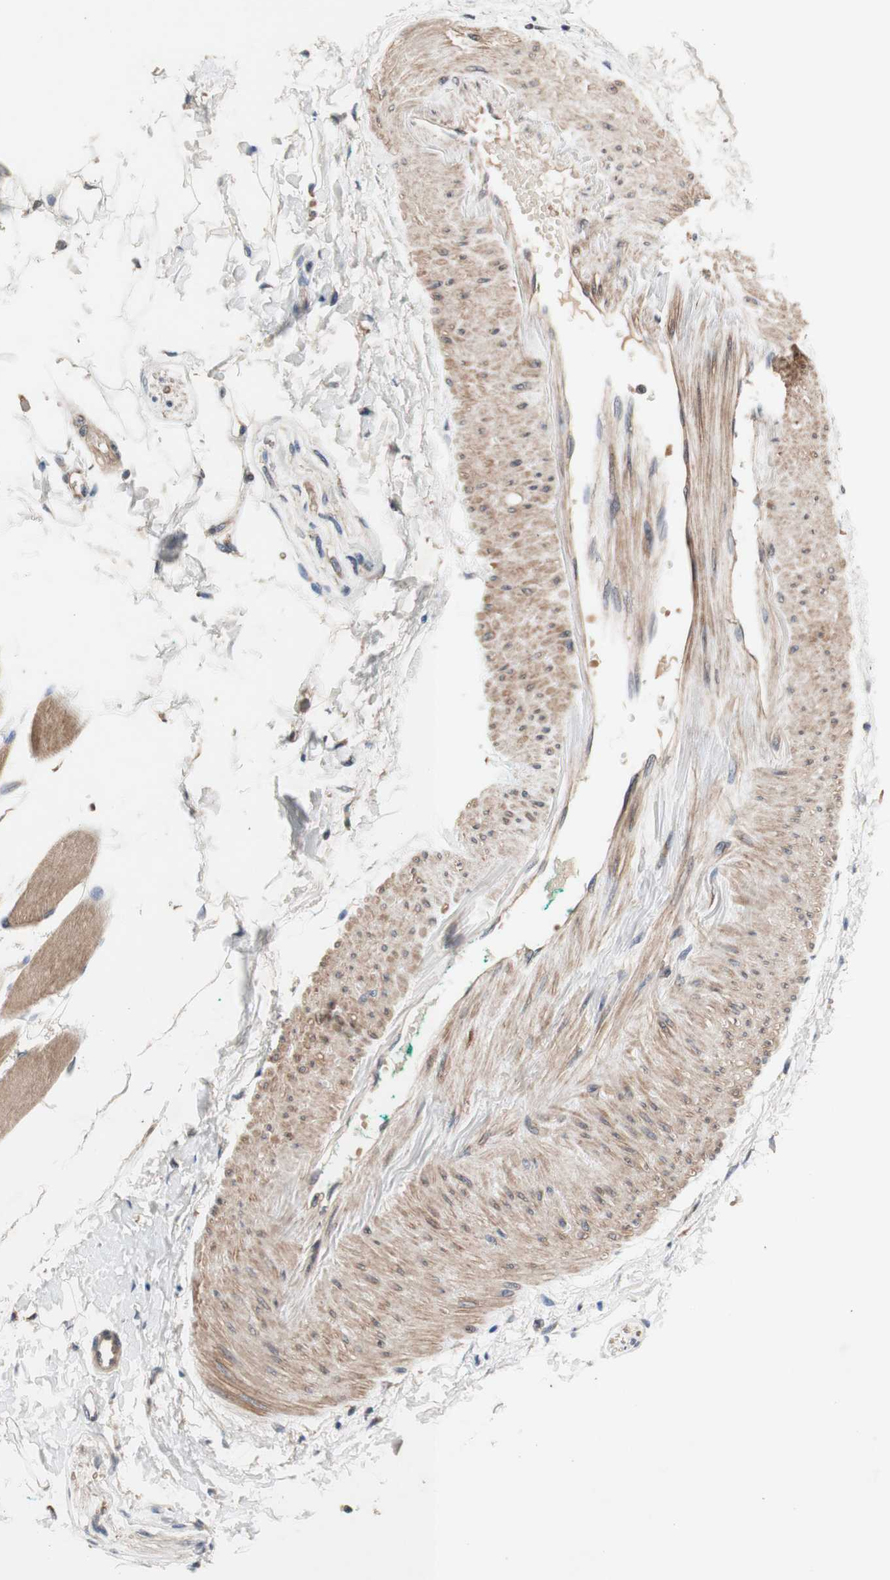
{"staining": {"intensity": "moderate", "quantity": ">75%", "location": "cytoplasmic/membranous"}, "tissue": "skeletal muscle", "cell_type": "Myocytes", "image_type": "normal", "snomed": [{"axis": "morphology", "description": "Normal tissue, NOS"}, {"axis": "topography", "description": "Skeletal muscle"}, {"axis": "topography", "description": "Oral tissue"}, {"axis": "topography", "description": "Peripheral nerve tissue"}], "caption": "Immunohistochemical staining of benign skeletal muscle reveals >75% levels of moderate cytoplasmic/membranous protein positivity in about >75% of myocytes. (Brightfield microscopy of DAB IHC at high magnification).", "gene": "DDOST", "patient": {"sex": "female", "age": 84}}